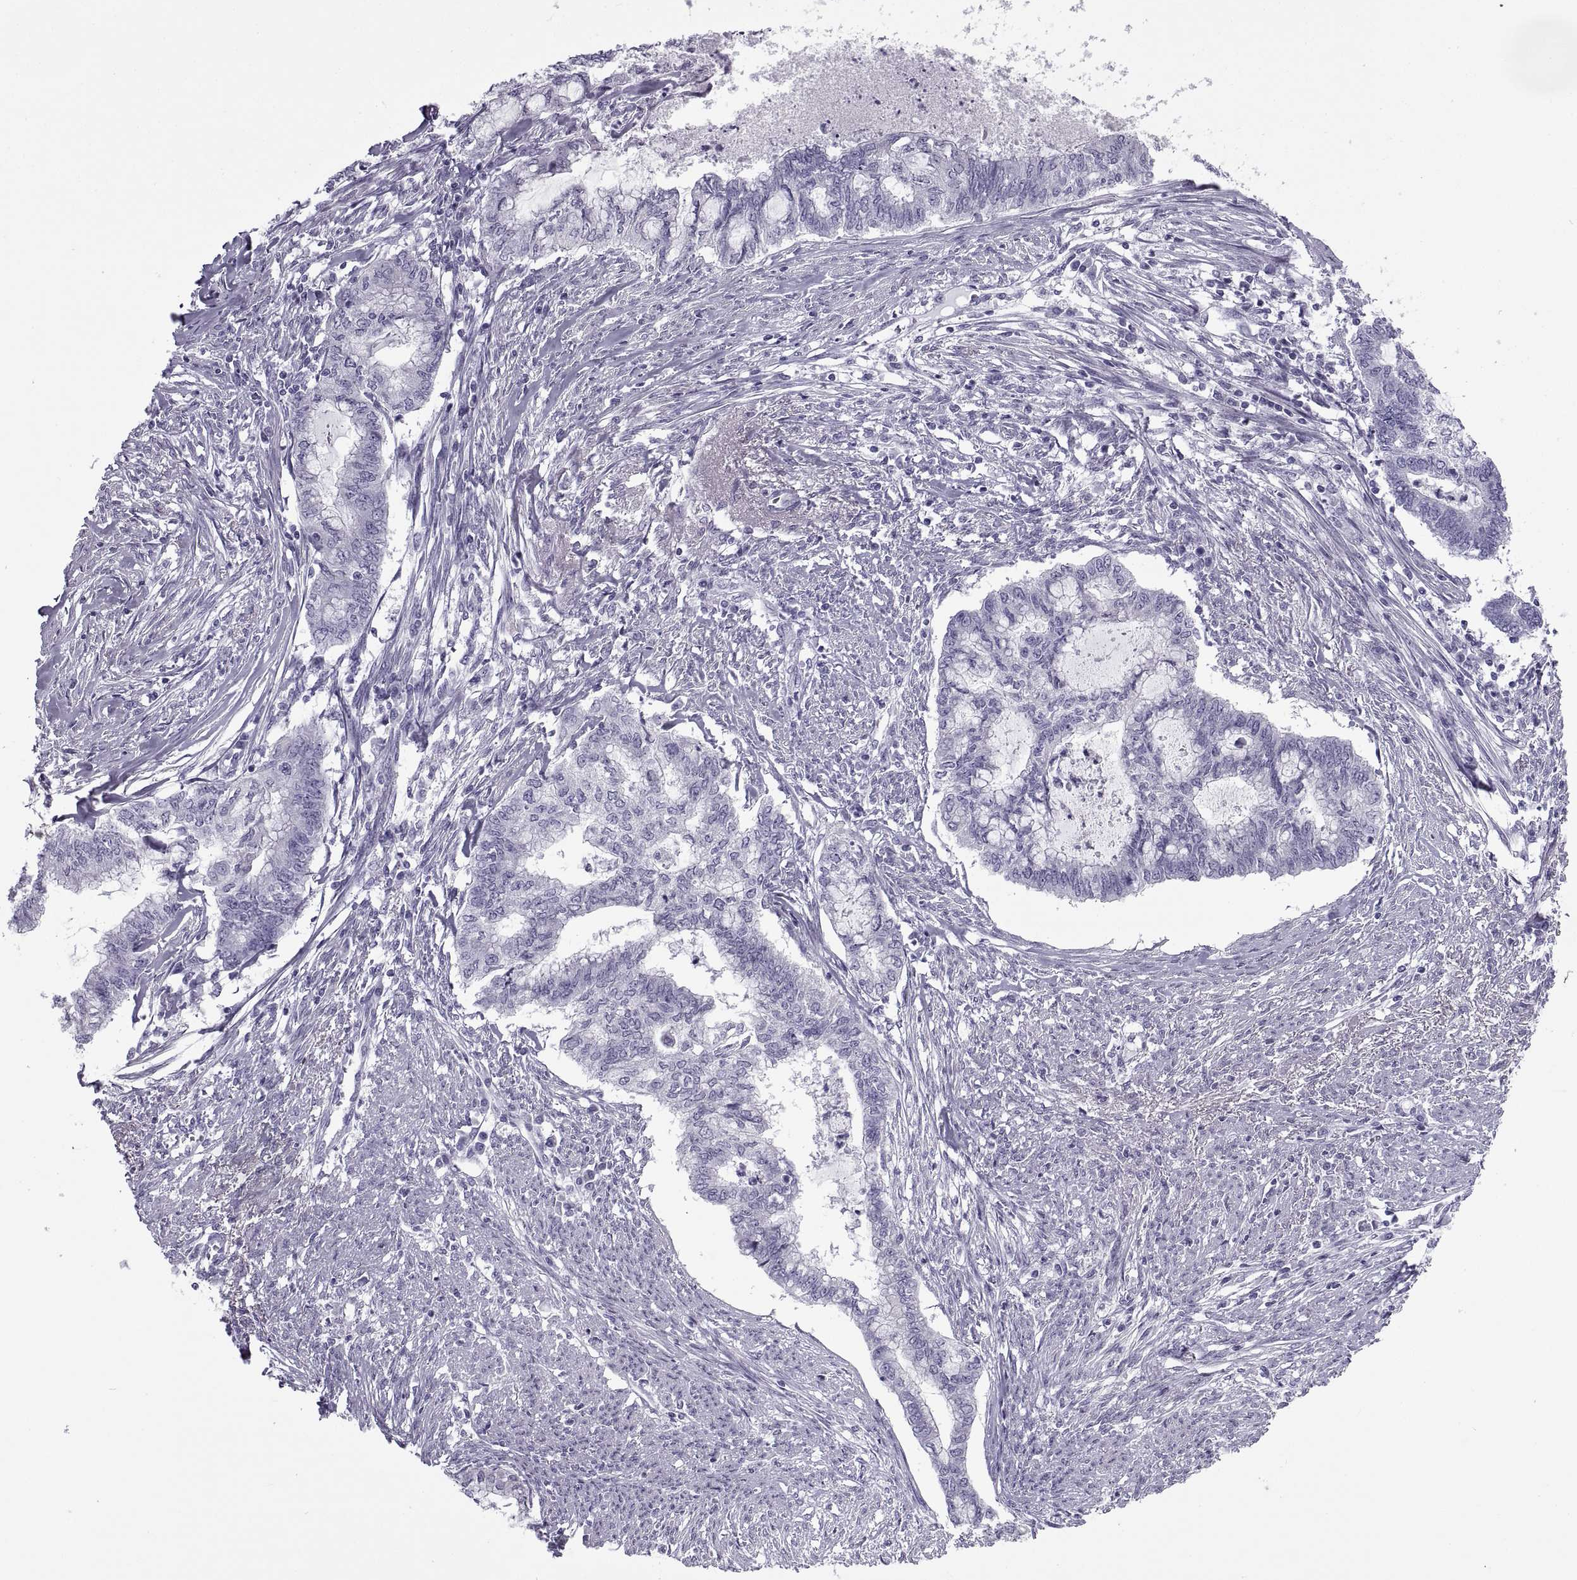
{"staining": {"intensity": "negative", "quantity": "none", "location": "none"}, "tissue": "endometrial cancer", "cell_type": "Tumor cells", "image_type": "cancer", "snomed": [{"axis": "morphology", "description": "Adenocarcinoma, NOS"}, {"axis": "topography", "description": "Endometrium"}], "caption": "This photomicrograph is of endometrial cancer stained with immunohistochemistry to label a protein in brown with the nuclei are counter-stained blue. There is no positivity in tumor cells.", "gene": "RLBP1", "patient": {"sex": "female", "age": 79}}